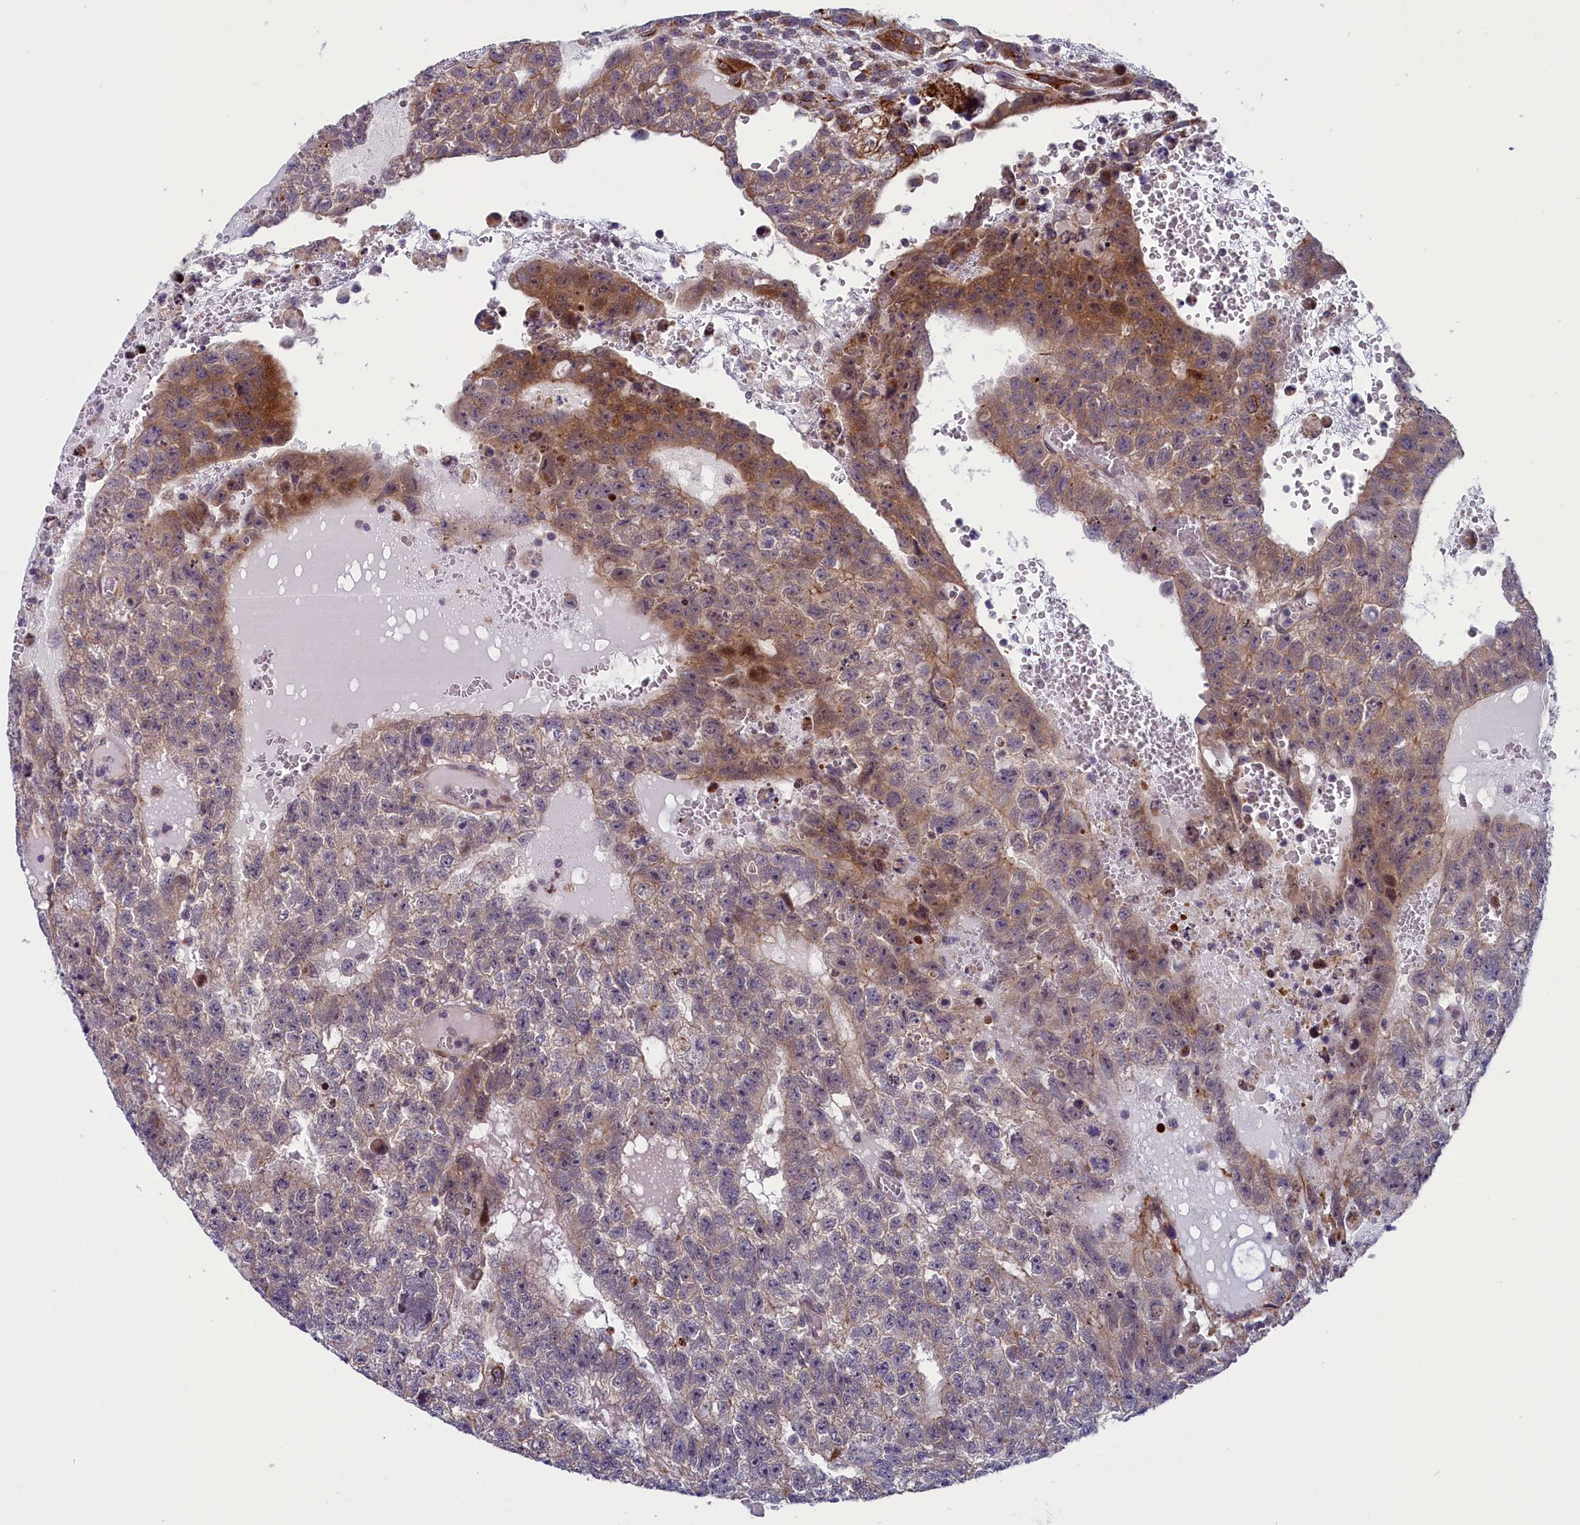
{"staining": {"intensity": "moderate", "quantity": "<25%", "location": "cytoplasmic/membranous"}, "tissue": "testis cancer", "cell_type": "Tumor cells", "image_type": "cancer", "snomed": [{"axis": "morphology", "description": "Carcinoma, Embryonal, NOS"}, {"axis": "topography", "description": "Testis"}], "caption": "About <25% of tumor cells in human testis cancer display moderate cytoplasmic/membranous protein staining as visualized by brown immunohistochemical staining.", "gene": "ANKRD39", "patient": {"sex": "male", "age": 26}}